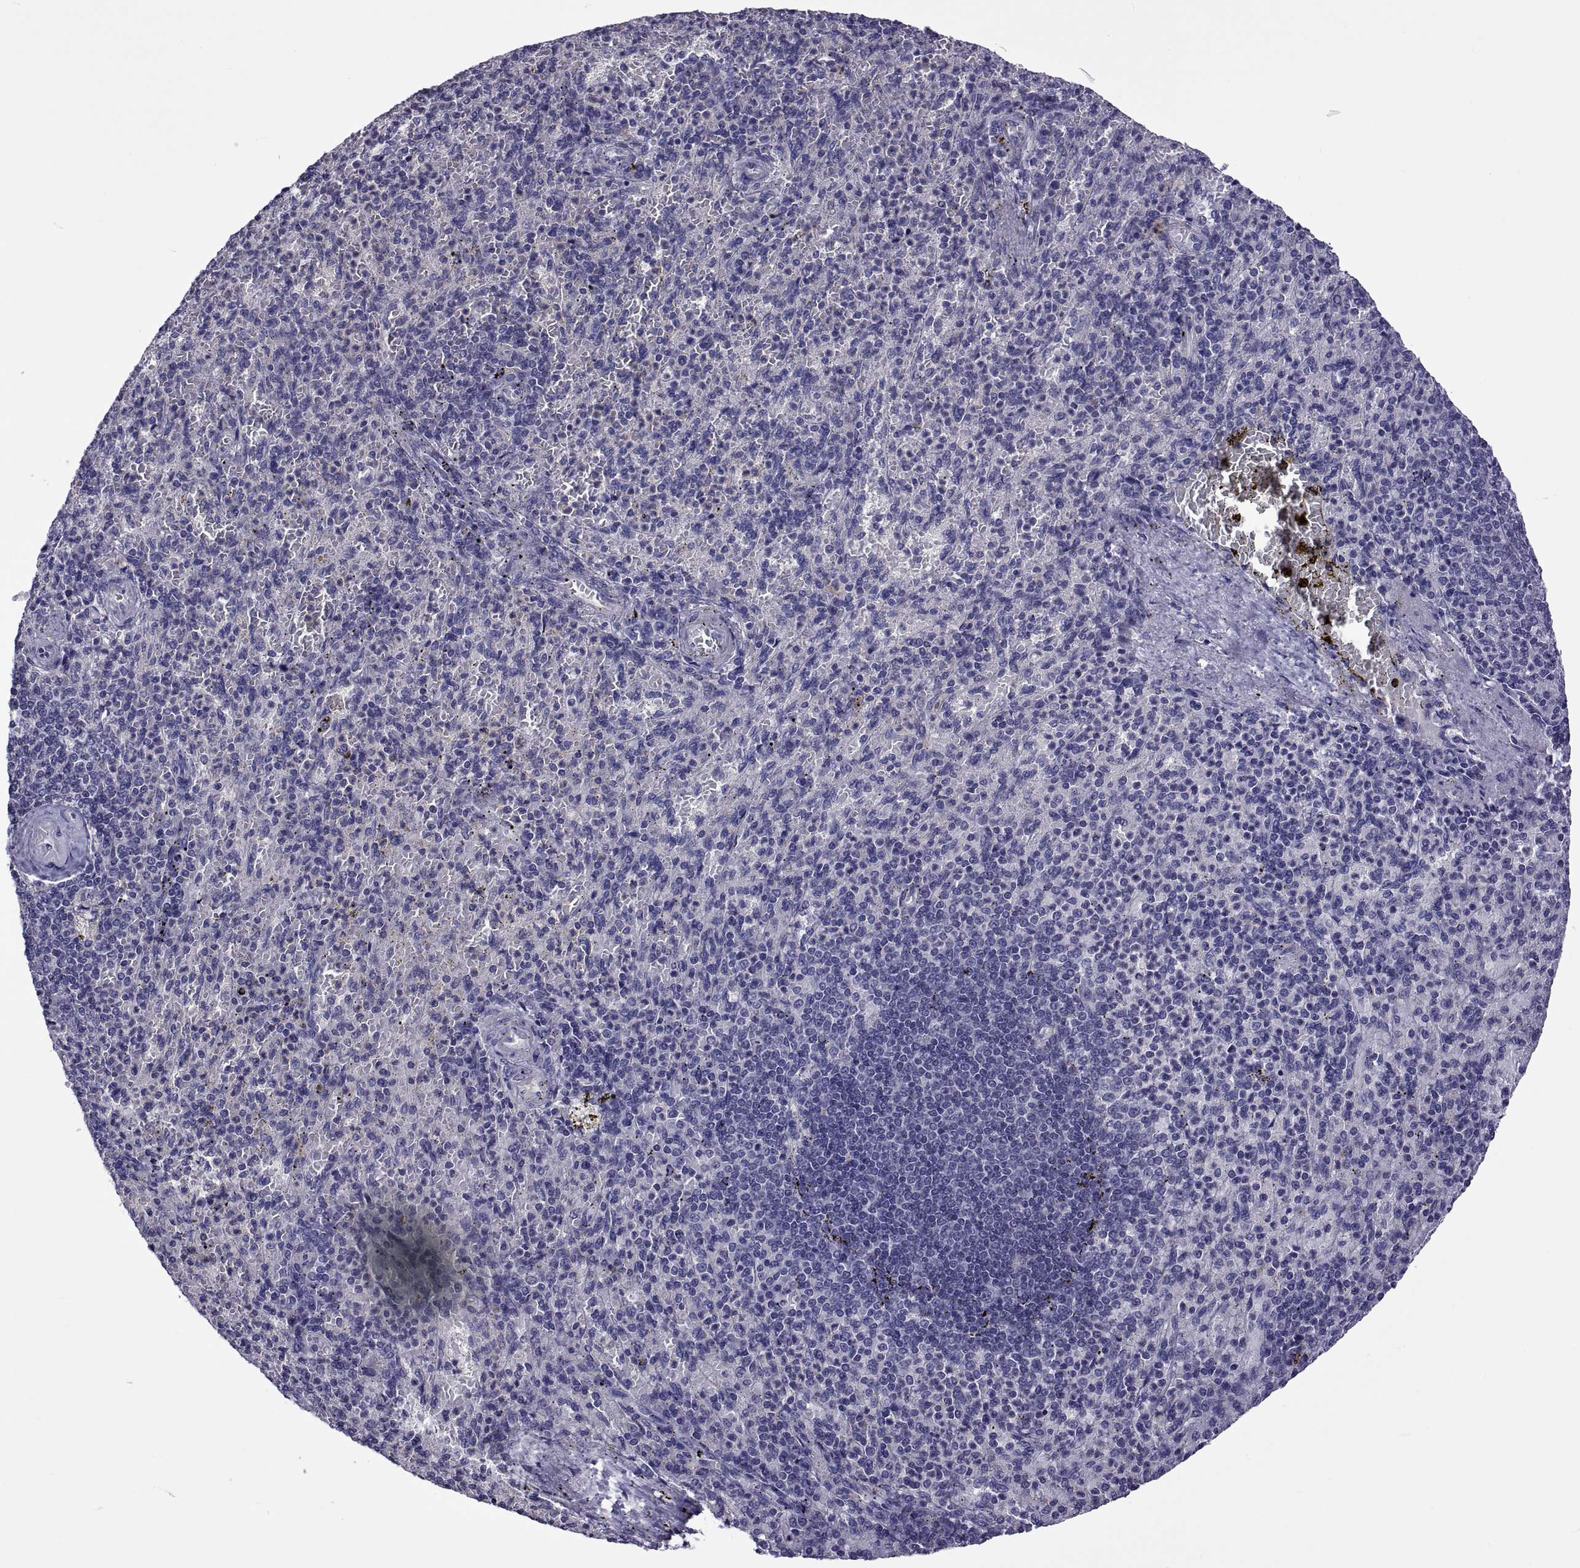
{"staining": {"intensity": "negative", "quantity": "none", "location": "none"}, "tissue": "spleen", "cell_type": "Cells in red pulp", "image_type": "normal", "snomed": [{"axis": "morphology", "description": "Normal tissue, NOS"}, {"axis": "topography", "description": "Spleen"}], "caption": "This histopathology image is of normal spleen stained with immunohistochemistry (IHC) to label a protein in brown with the nuclei are counter-stained blue. There is no positivity in cells in red pulp. (DAB immunohistochemistry, high magnification).", "gene": "TMC3", "patient": {"sex": "female", "age": 74}}